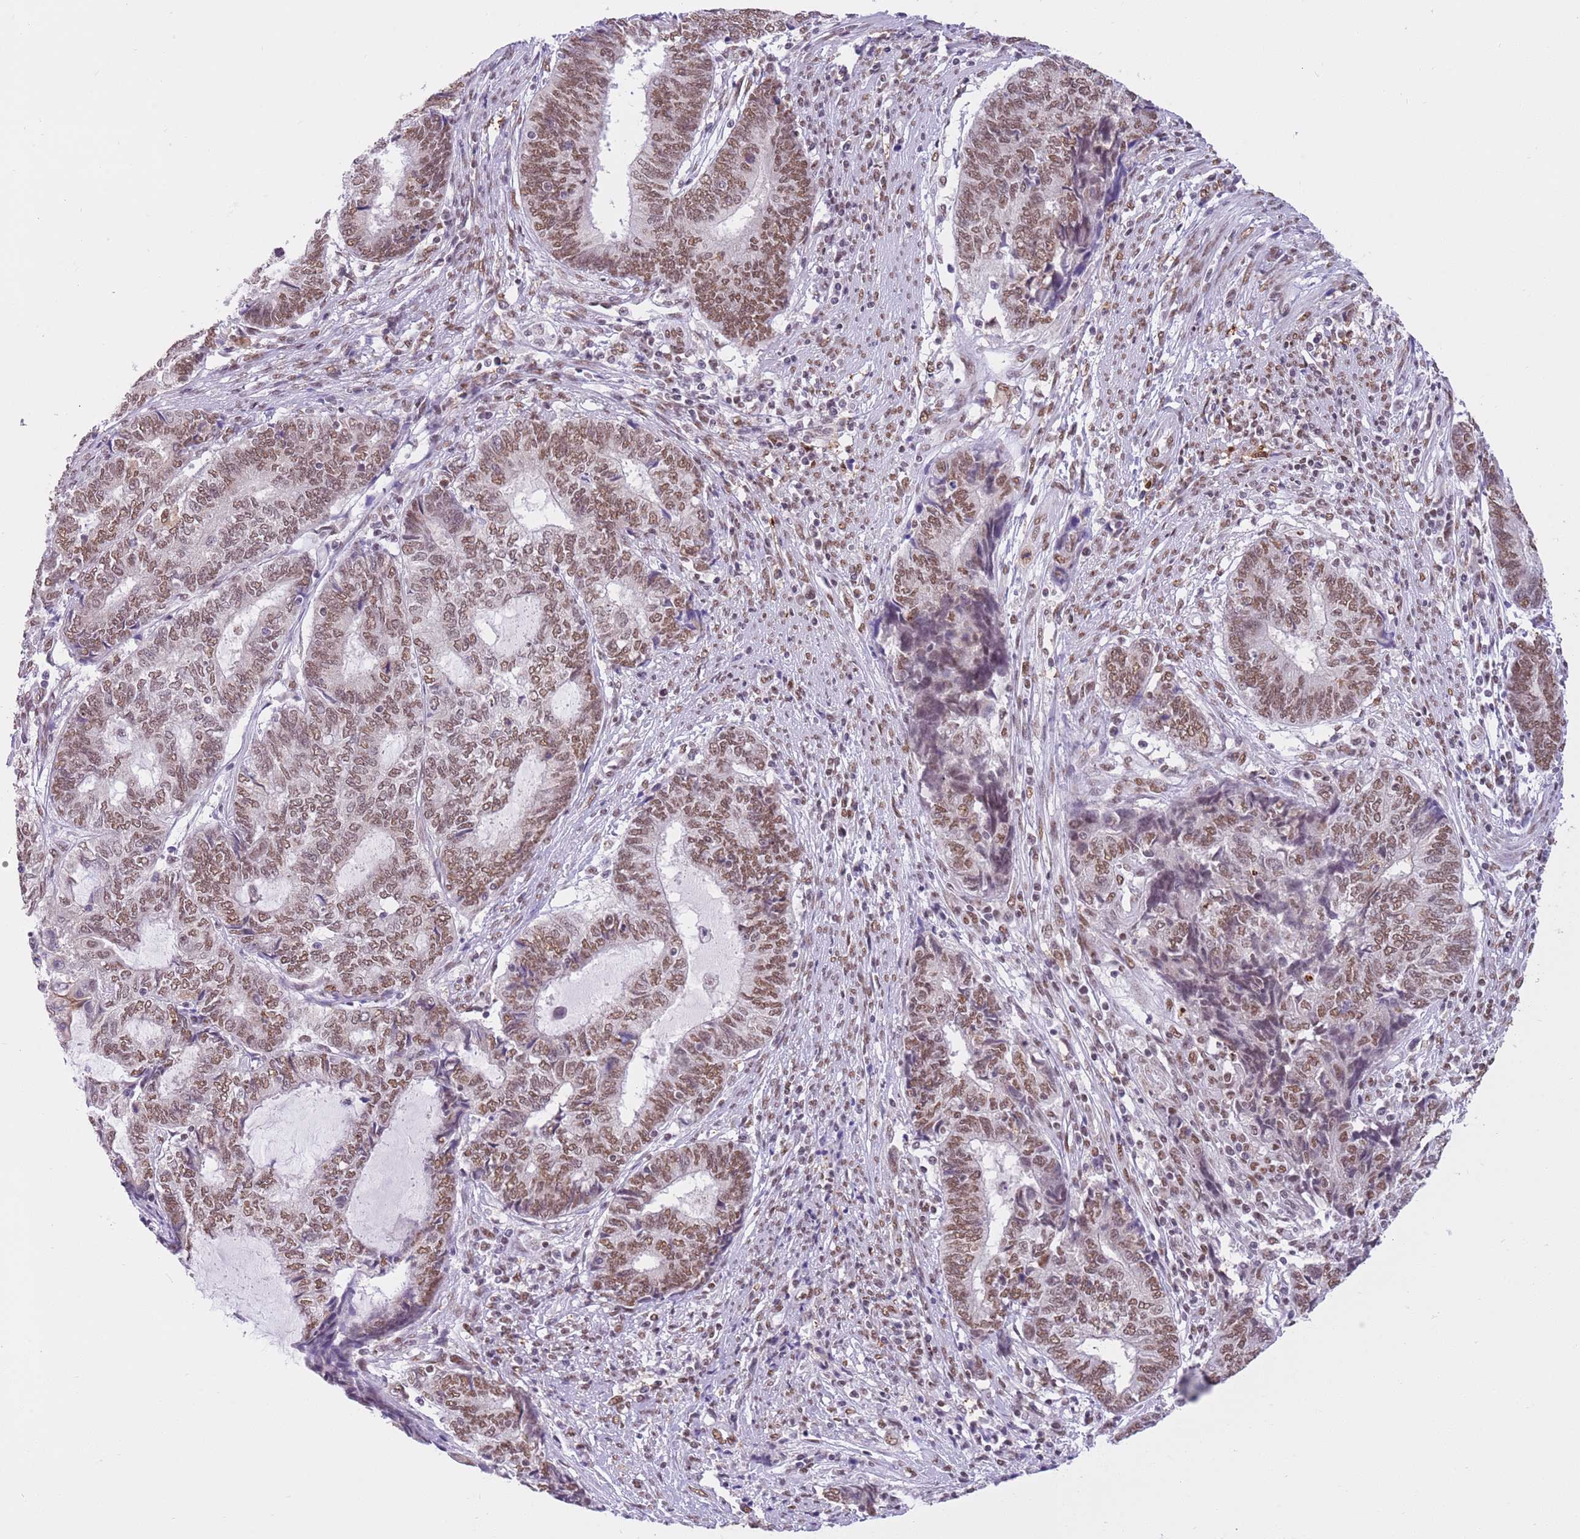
{"staining": {"intensity": "moderate", "quantity": ">75%", "location": "nuclear"}, "tissue": "endometrial cancer", "cell_type": "Tumor cells", "image_type": "cancer", "snomed": [{"axis": "morphology", "description": "Adenocarcinoma, NOS"}, {"axis": "topography", "description": "Uterus"}, {"axis": "topography", "description": "Endometrium"}], "caption": "This photomicrograph displays IHC staining of human endometrial cancer (adenocarcinoma), with medium moderate nuclear positivity in approximately >75% of tumor cells.", "gene": "TRIM32", "patient": {"sex": "female", "age": 70}}